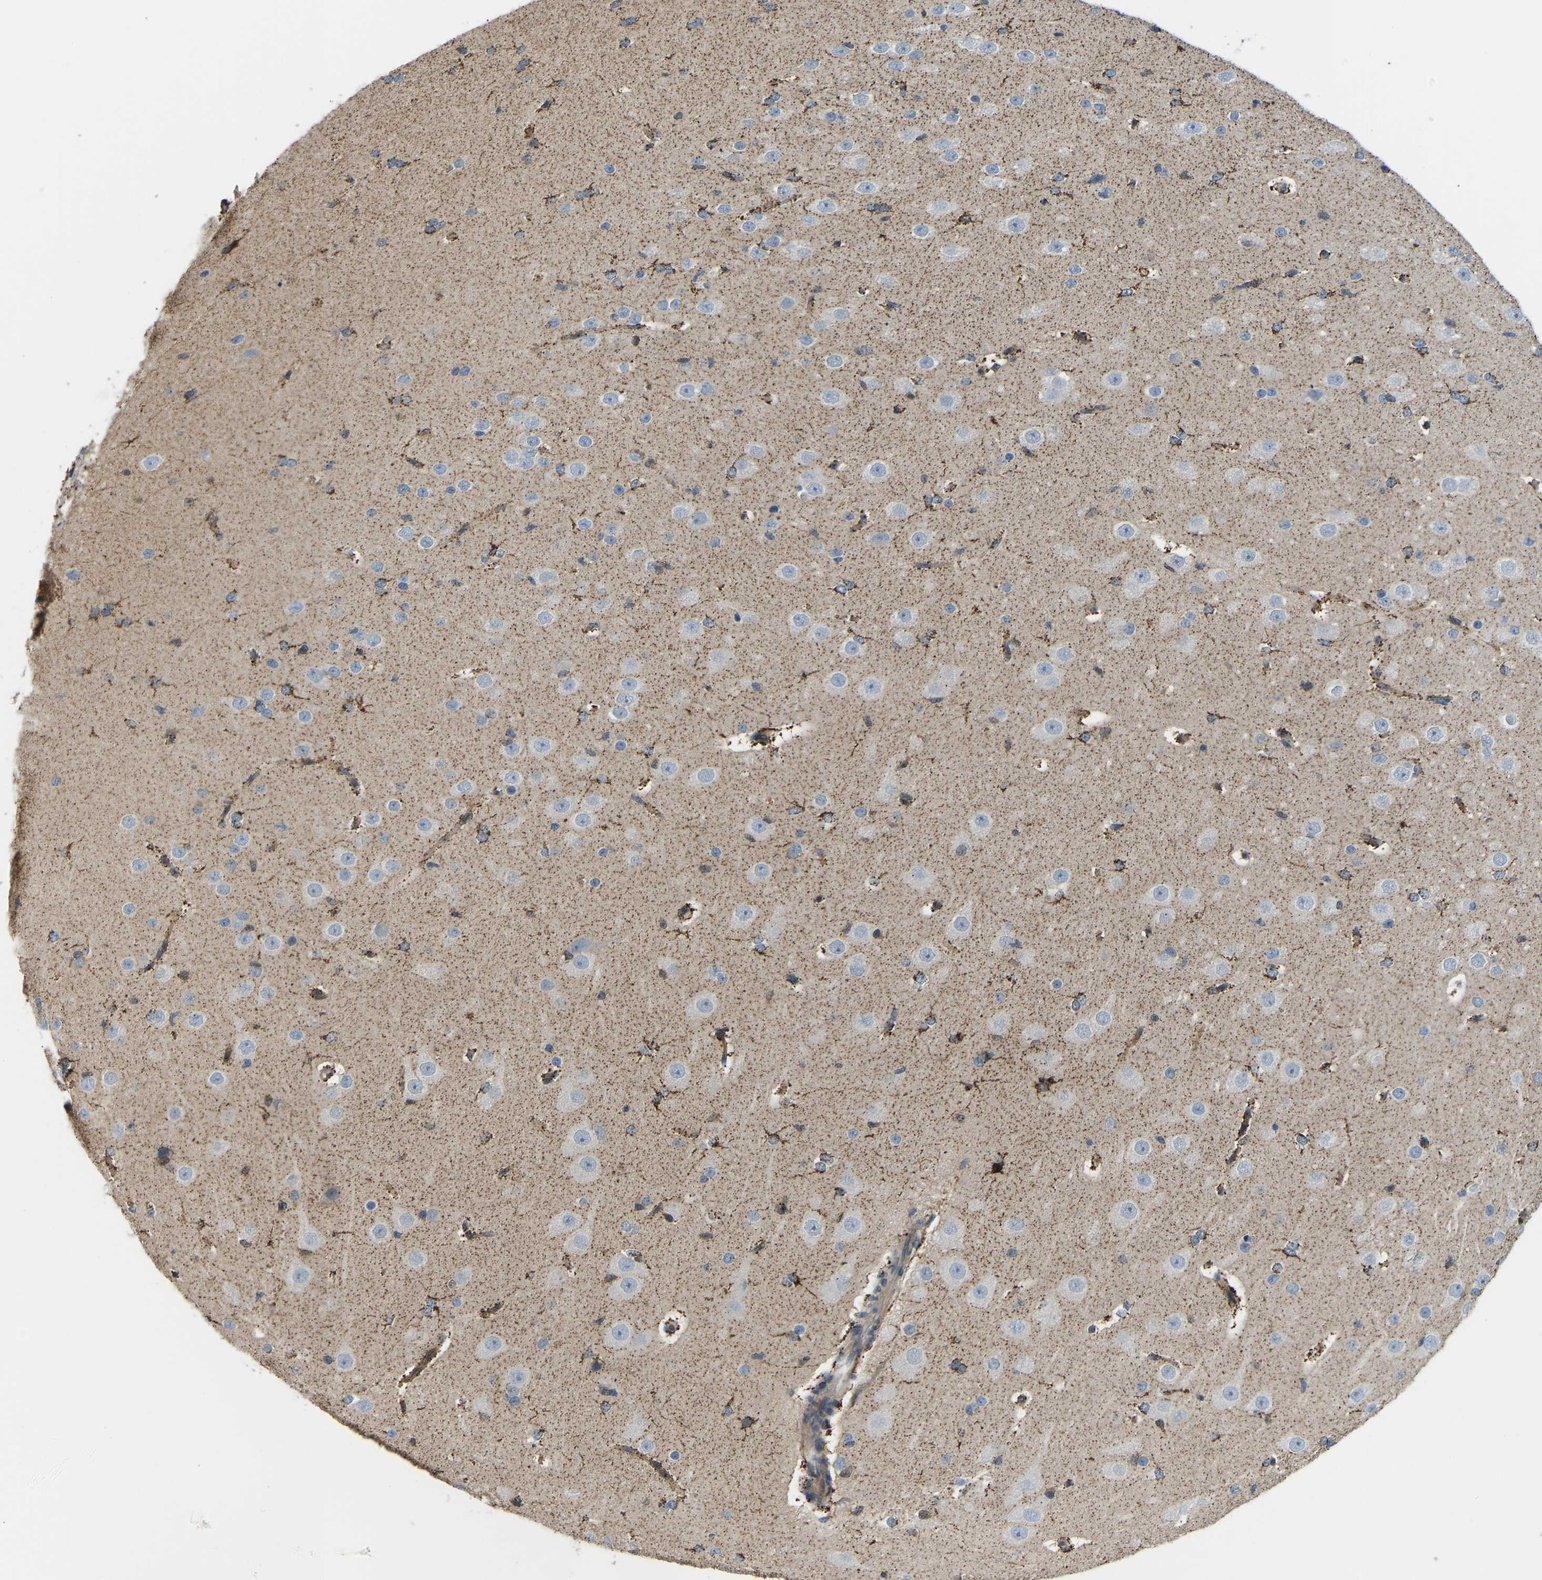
{"staining": {"intensity": "strong", "quantity": ">75%", "location": "cytoplasmic/membranous"}, "tissue": "cerebral cortex", "cell_type": "Endothelial cells", "image_type": "normal", "snomed": [{"axis": "morphology", "description": "Normal tissue, NOS"}, {"axis": "morphology", "description": "Developmental malformation"}, {"axis": "topography", "description": "Cerebral cortex"}], "caption": "Immunohistochemistry image of unremarkable cerebral cortex: human cerebral cortex stained using IHC shows high levels of strong protein expression localized specifically in the cytoplasmic/membranous of endothelial cells, appearing as a cytoplasmic/membranous brown color.", "gene": "RBP1", "patient": {"sex": "female", "age": 30}}